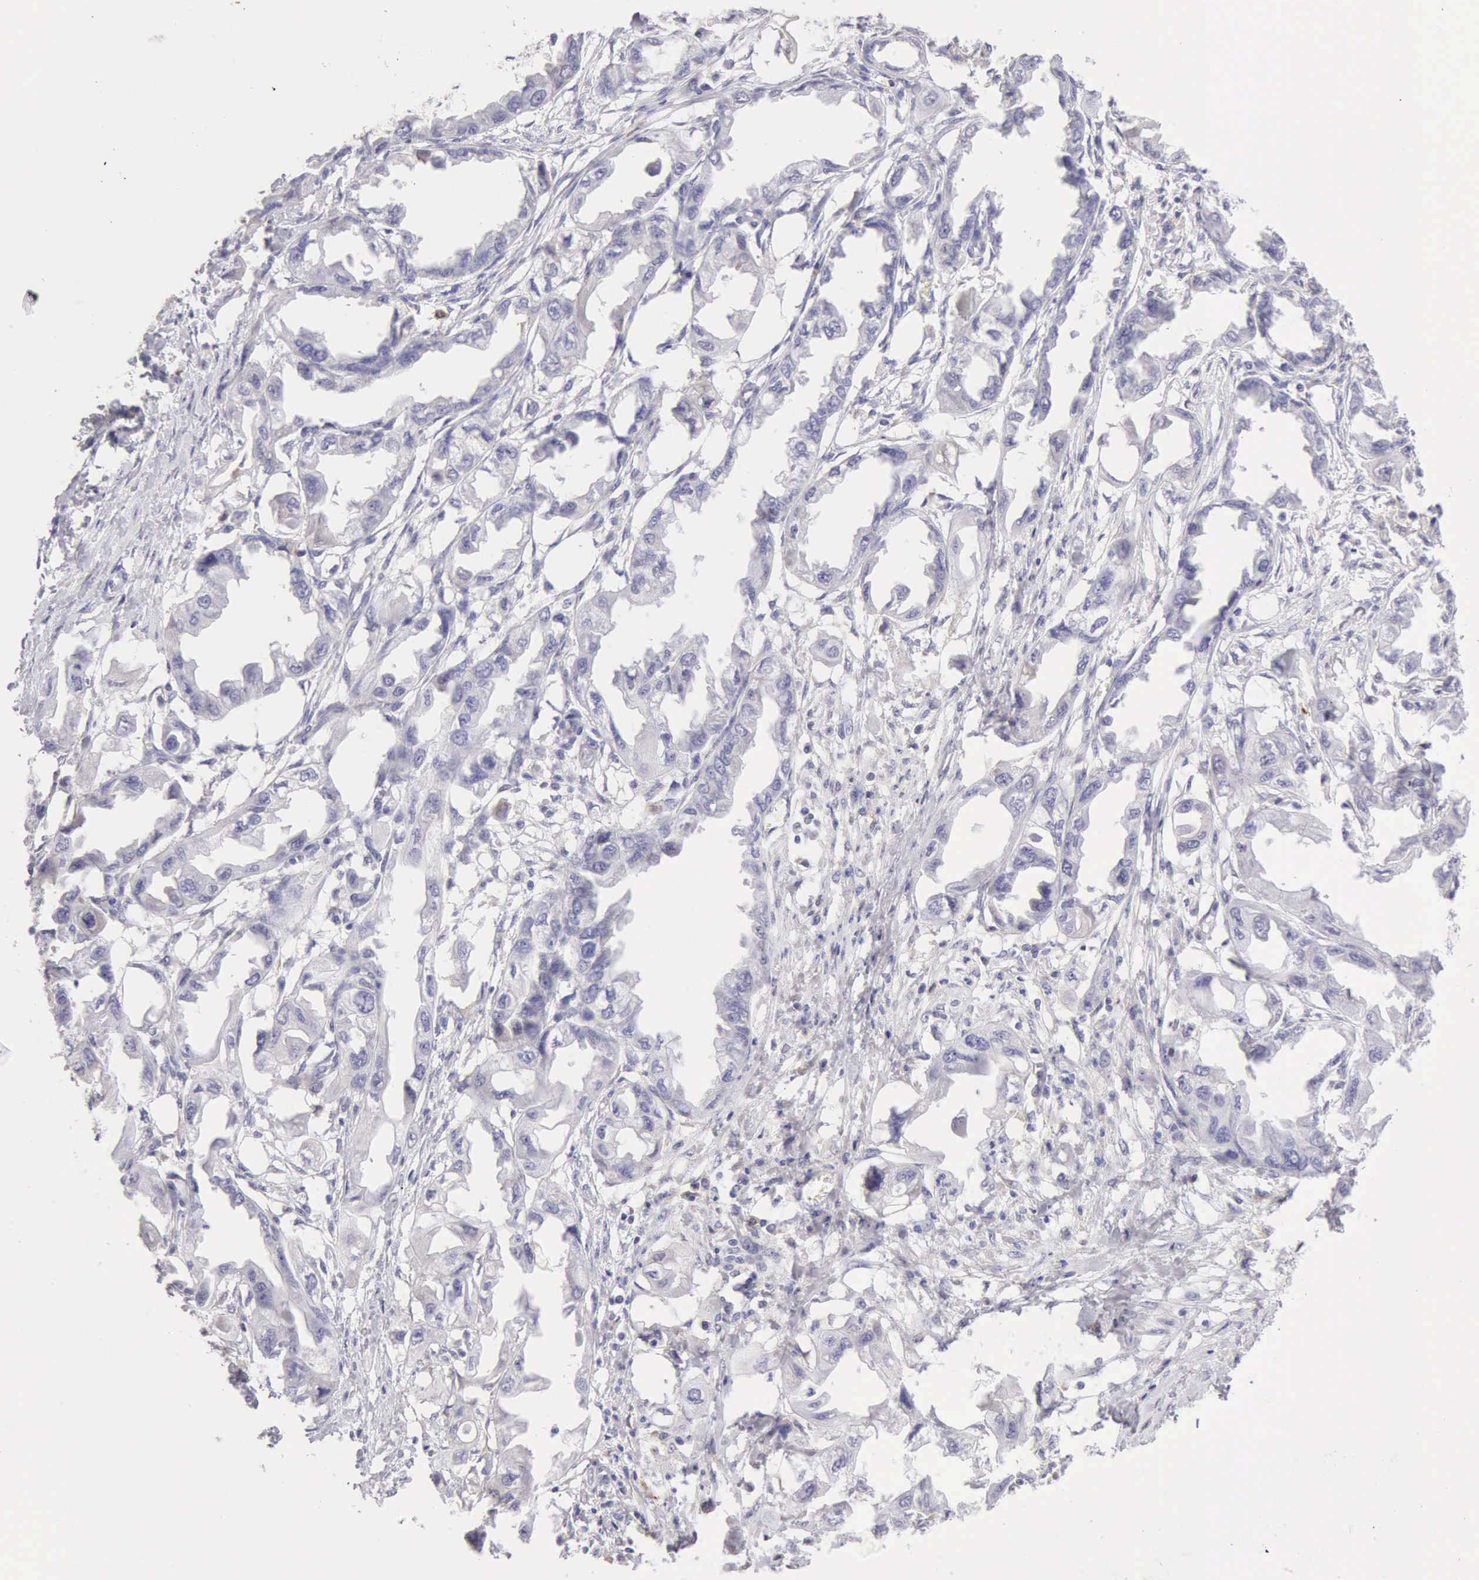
{"staining": {"intensity": "negative", "quantity": "none", "location": "none"}, "tissue": "endometrial cancer", "cell_type": "Tumor cells", "image_type": "cancer", "snomed": [{"axis": "morphology", "description": "Adenocarcinoma, NOS"}, {"axis": "topography", "description": "Endometrium"}], "caption": "Image shows no significant protein expression in tumor cells of endometrial cancer.", "gene": "RNASE1", "patient": {"sex": "female", "age": 67}}